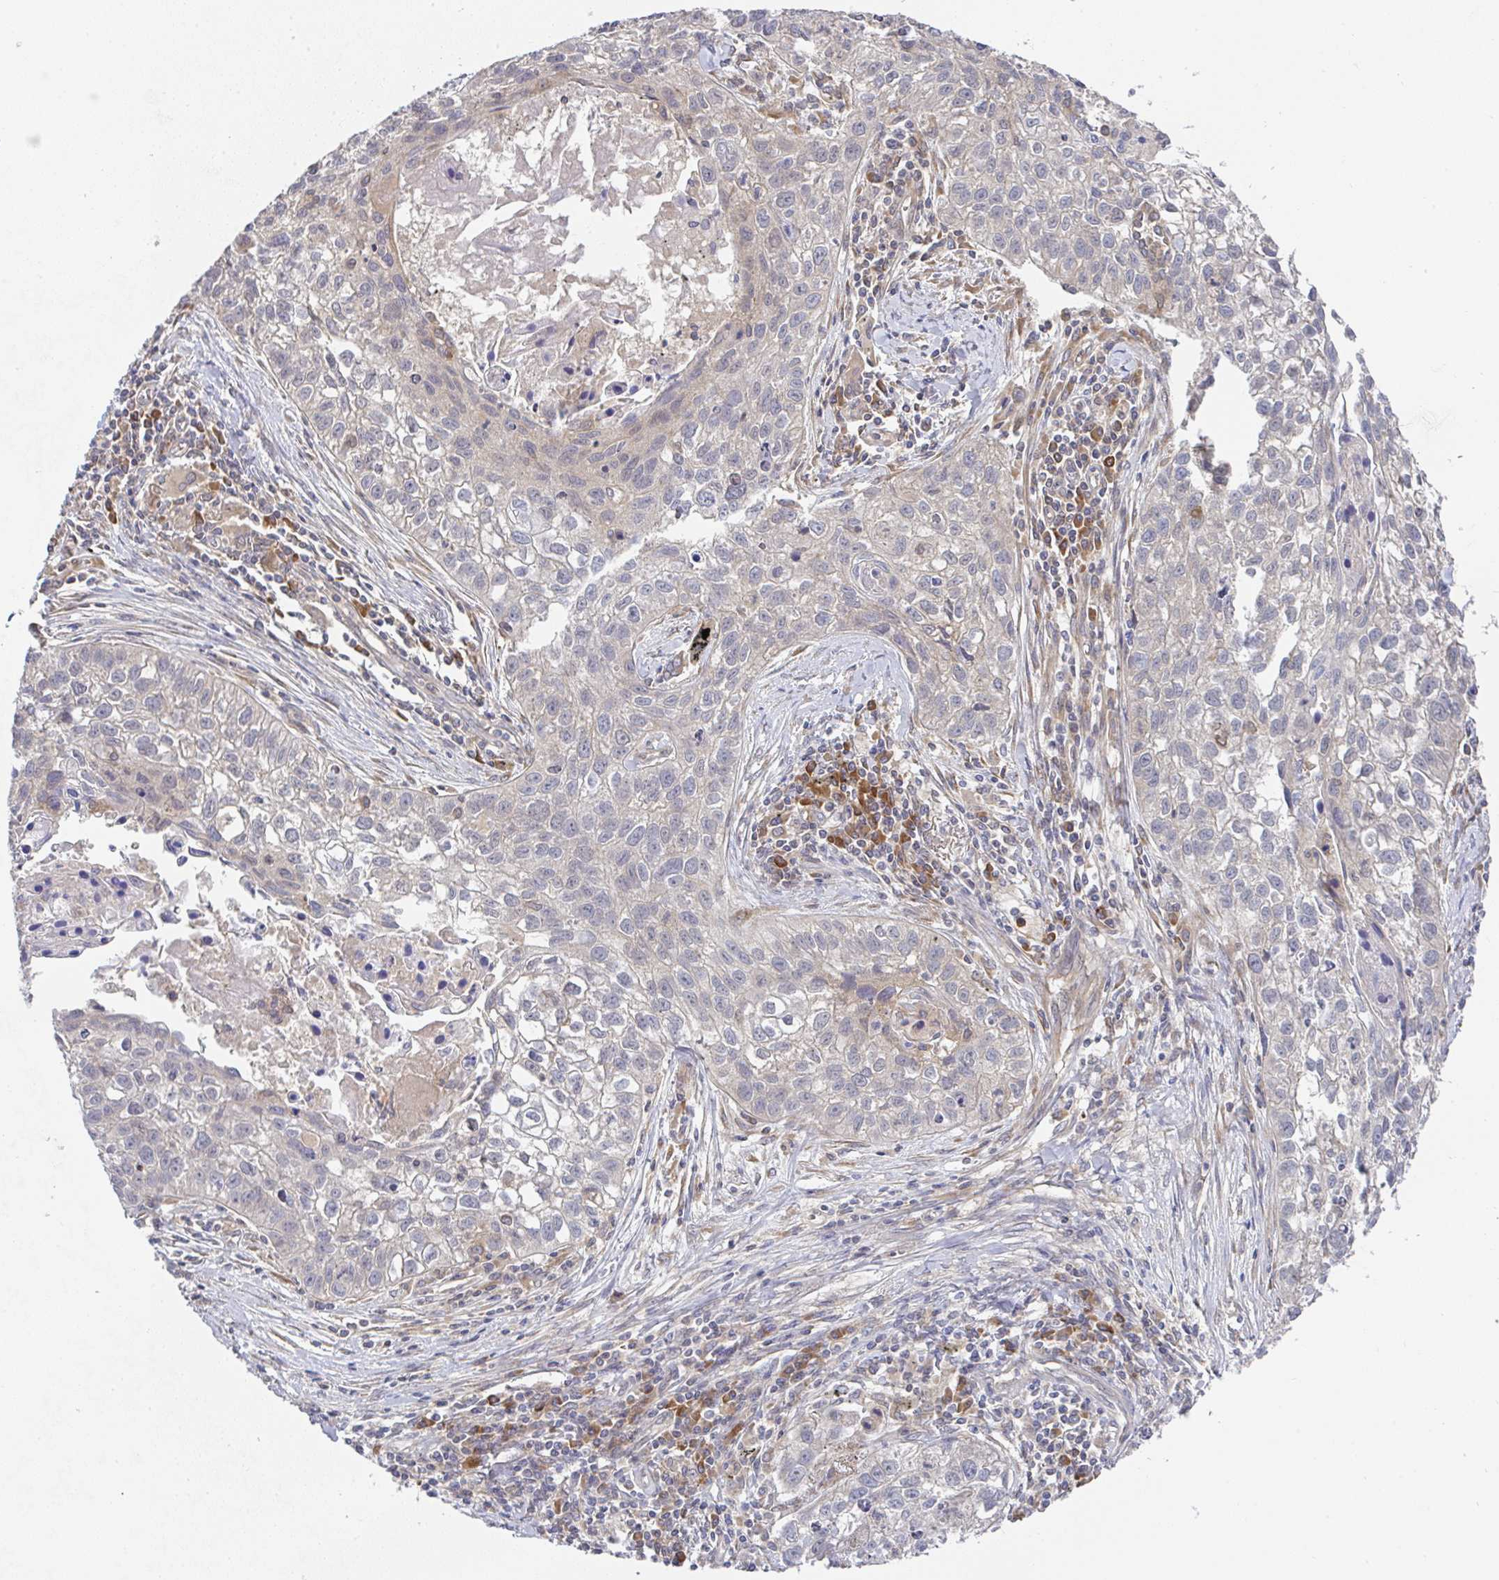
{"staining": {"intensity": "negative", "quantity": "none", "location": "none"}, "tissue": "lung cancer", "cell_type": "Tumor cells", "image_type": "cancer", "snomed": [{"axis": "morphology", "description": "Squamous cell carcinoma, NOS"}, {"axis": "topography", "description": "Lung"}], "caption": "Tumor cells are negative for protein expression in human lung cancer.", "gene": "DERL2", "patient": {"sex": "male", "age": 74}}